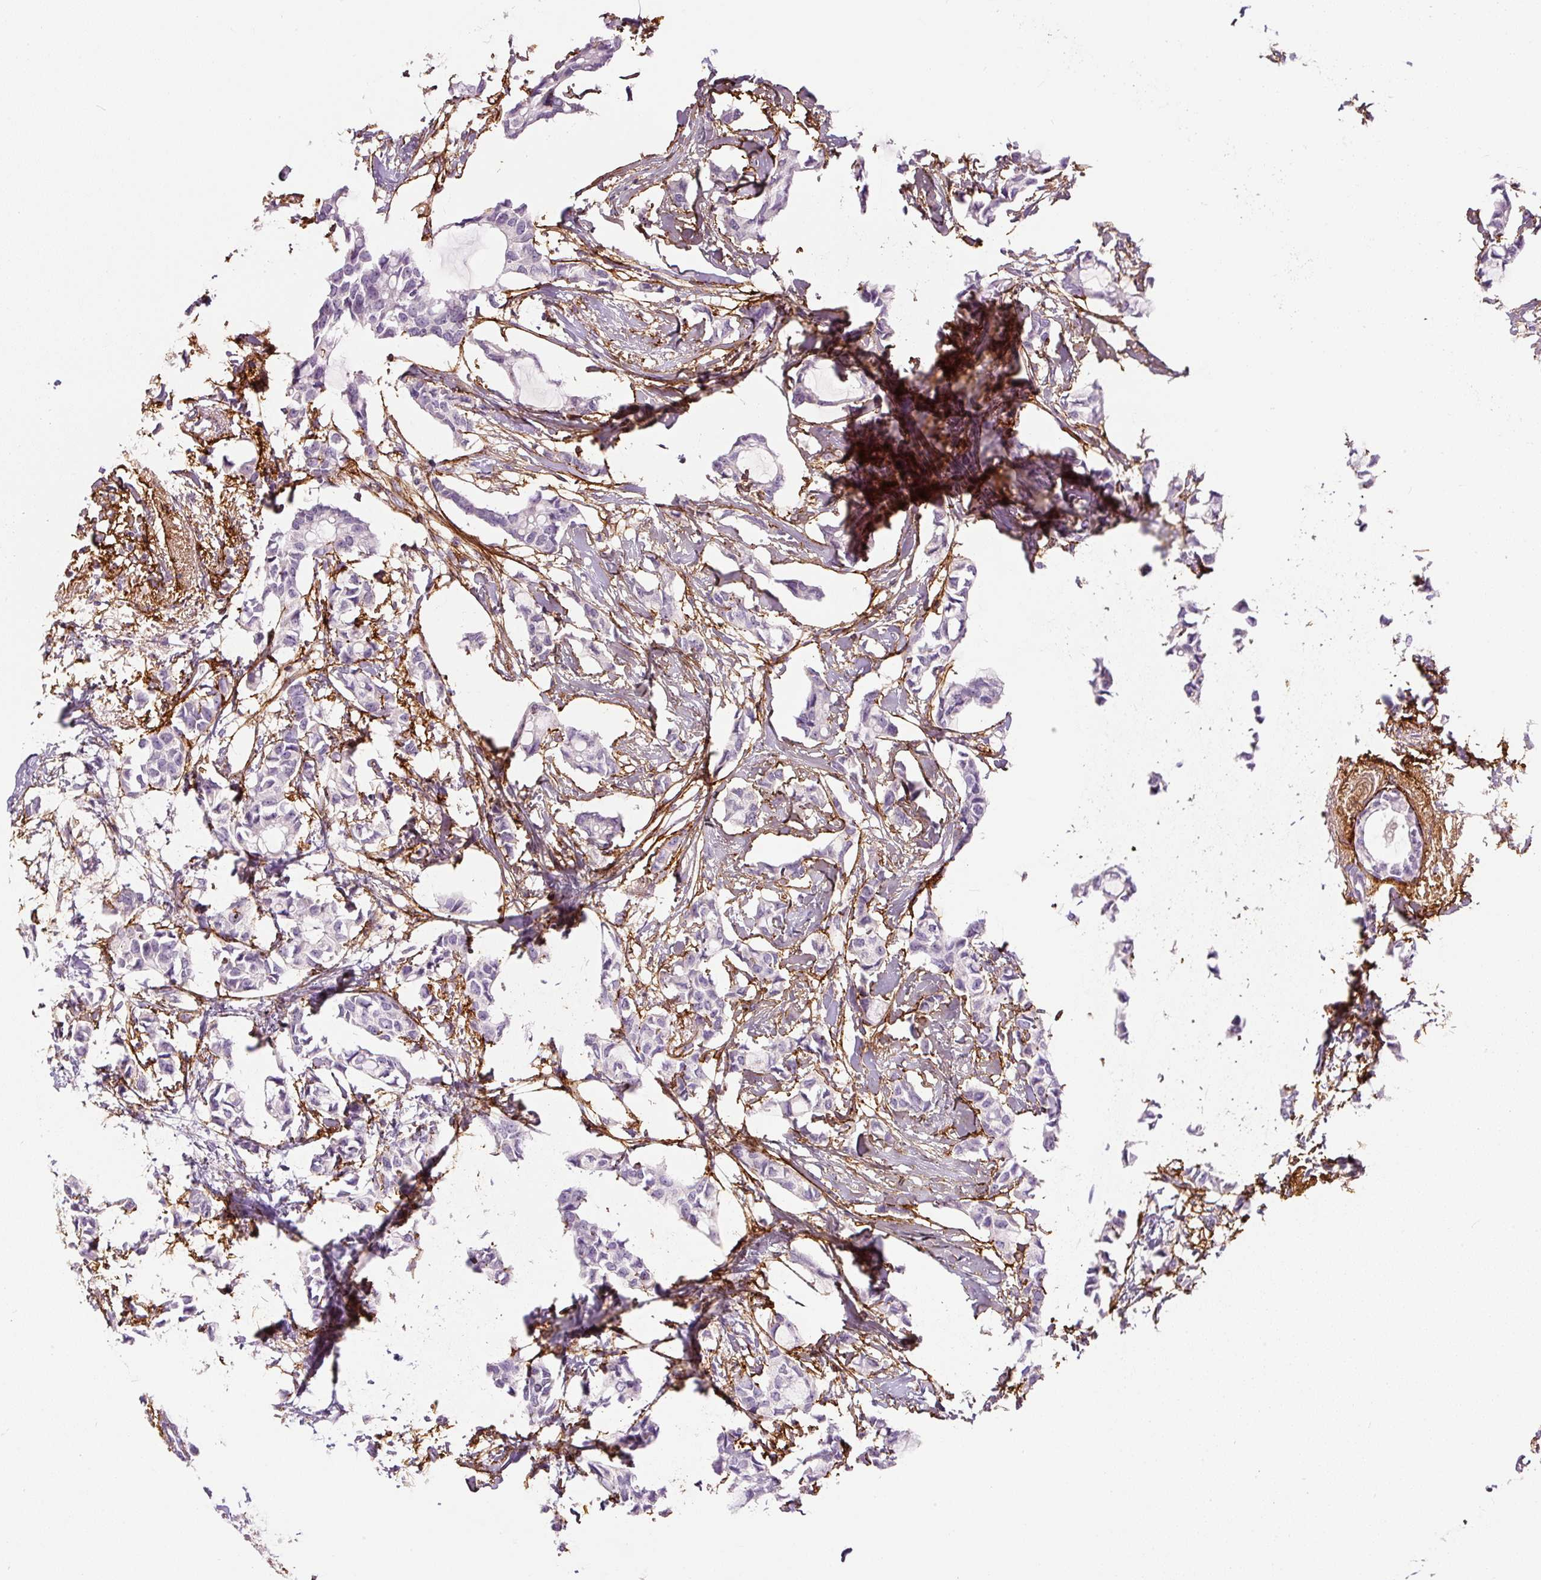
{"staining": {"intensity": "negative", "quantity": "none", "location": "none"}, "tissue": "breast cancer", "cell_type": "Tumor cells", "image_type": "cancer", "snomed": [{"axis": "morphology", "description": "Duct carcinoma"}, {"axis": "topography", "description": "Breast"}], "caption": "This micrograph is of breast cancer (invasive ductal carcinoma) stained with immunohistochemistry (IHC) to label a protein in brown with the nuclei are counter-stained blue. There is no expression in tumor cells.", "gene": "FBN1", "patient": {"sex": "female", "age": 73}}